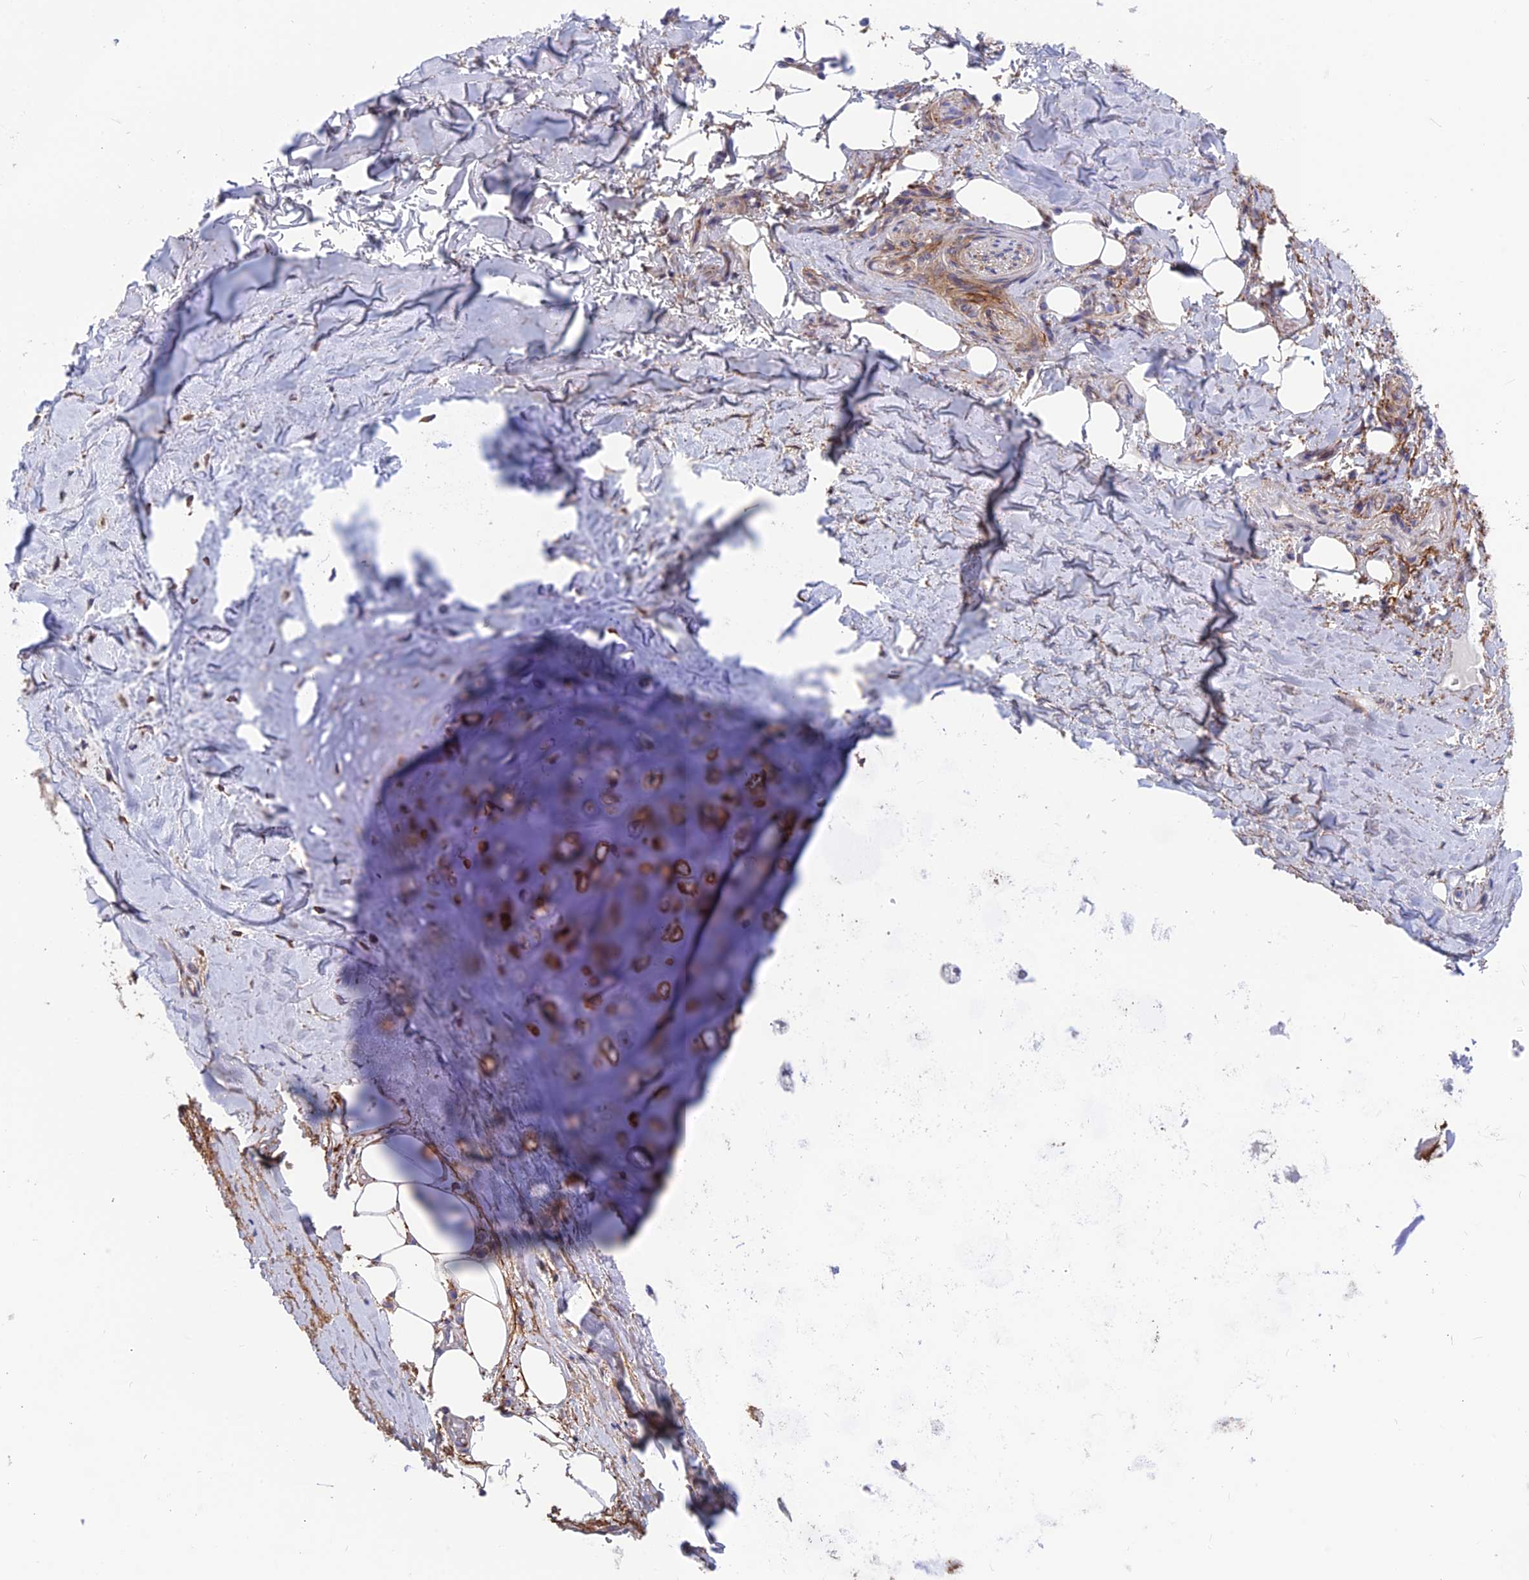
{"staining": {"intensity": "negative", "quantity": "none", "location": "none"}, "tissue": "adipose tissue", "cell_type": "Adipocytes", "image_type": "normal", "snomed": [{"axis": "morphology", "description": "Normal tissue, NOS"}, {"axis": "topography", "description": "Lymph node"}, {"axis": "topography", "description": "Cartilage tissue"}, {"axis": "topography", "description": "Bronchus"}], "caption": "The histopathology image shows no staining of adipocytes in normal adipose tissue.", "gene": "PLAC9", "patient": {"sex": "male", "age": 63}}